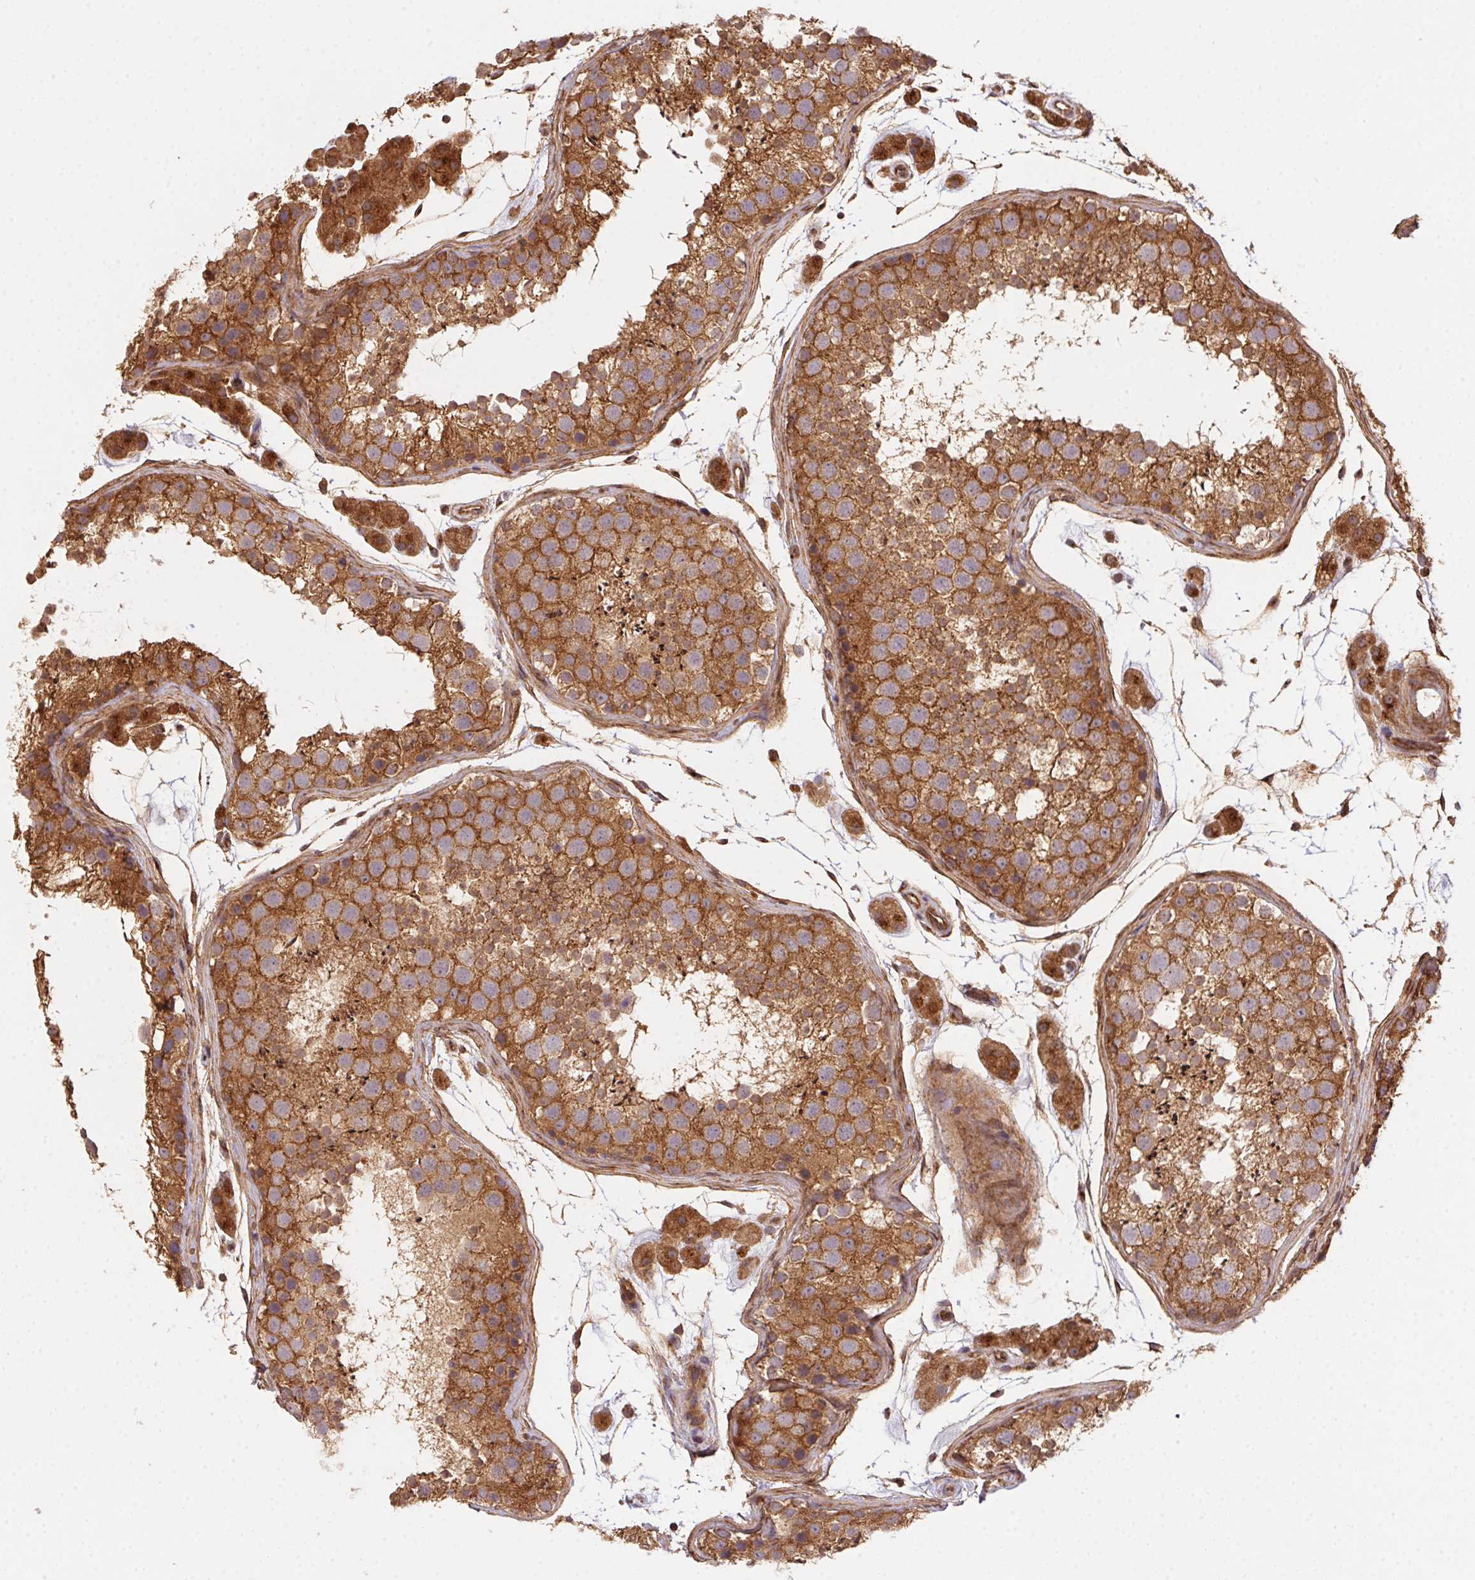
{"staining": {"intensity": "strong", "quantity": ">75%", "location": "cytoplasmic/membranous"}, "tissue": "testis", "cell_type": "Cells in seminiferous ducts", "image_type": "normal", "snomed": [{"axis": "morphology", "description": "Normal tissue, NOS"}, {"axis": "topography", "description": "Testis"}], "caption": "Protein staining of normal testis displays strong cytoplasmic/membranous staining in about >75% of cells in seminiferous ducts. The staining was performed using DAB to visualize the protein expression in brown, while the nuclei were stained in blue with hematoxylin (Magnification: 20x).", "gene": "USE1", "patient": {"sex": "male", "age": 41}}